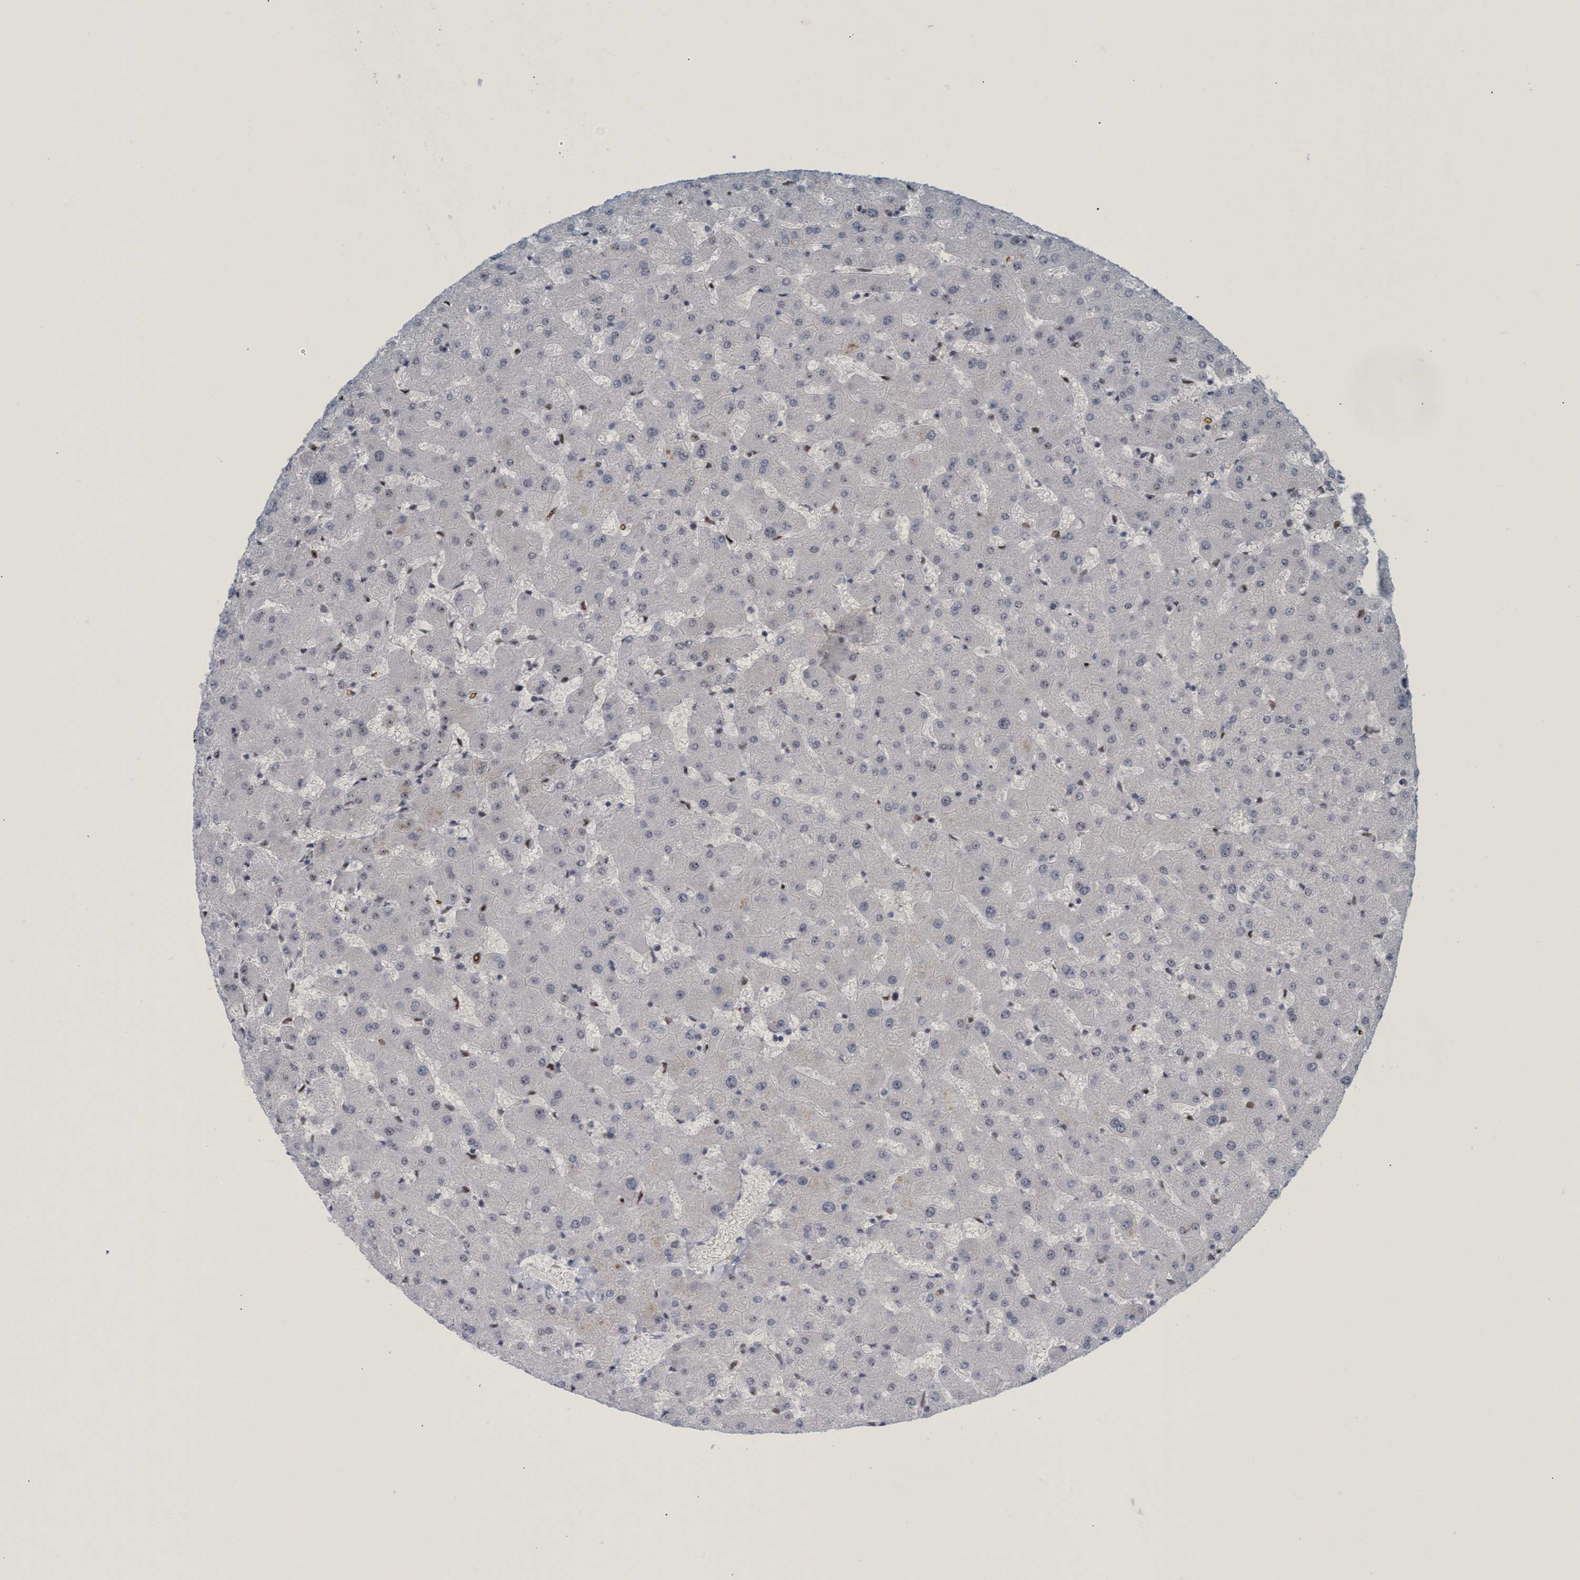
{"staining": {"intensity": "negative", "quantity": "none", "location": "none"}, "tissue": "liver", "cell_type": "Cholangiocytes", "image_type": "normal", "snomed": [{"axis": "morphology", "description": "Normal tissue, NOS"}, {"axis": "topography", "description": "Liver"}], "caption": "Immunohistochemistry (IHC) of benign liver reveals no staining in cholangiocytes. Nuclei are stained in blue.", "gene": "CWC27", "patient": {"sex": "female", "age": 63}}